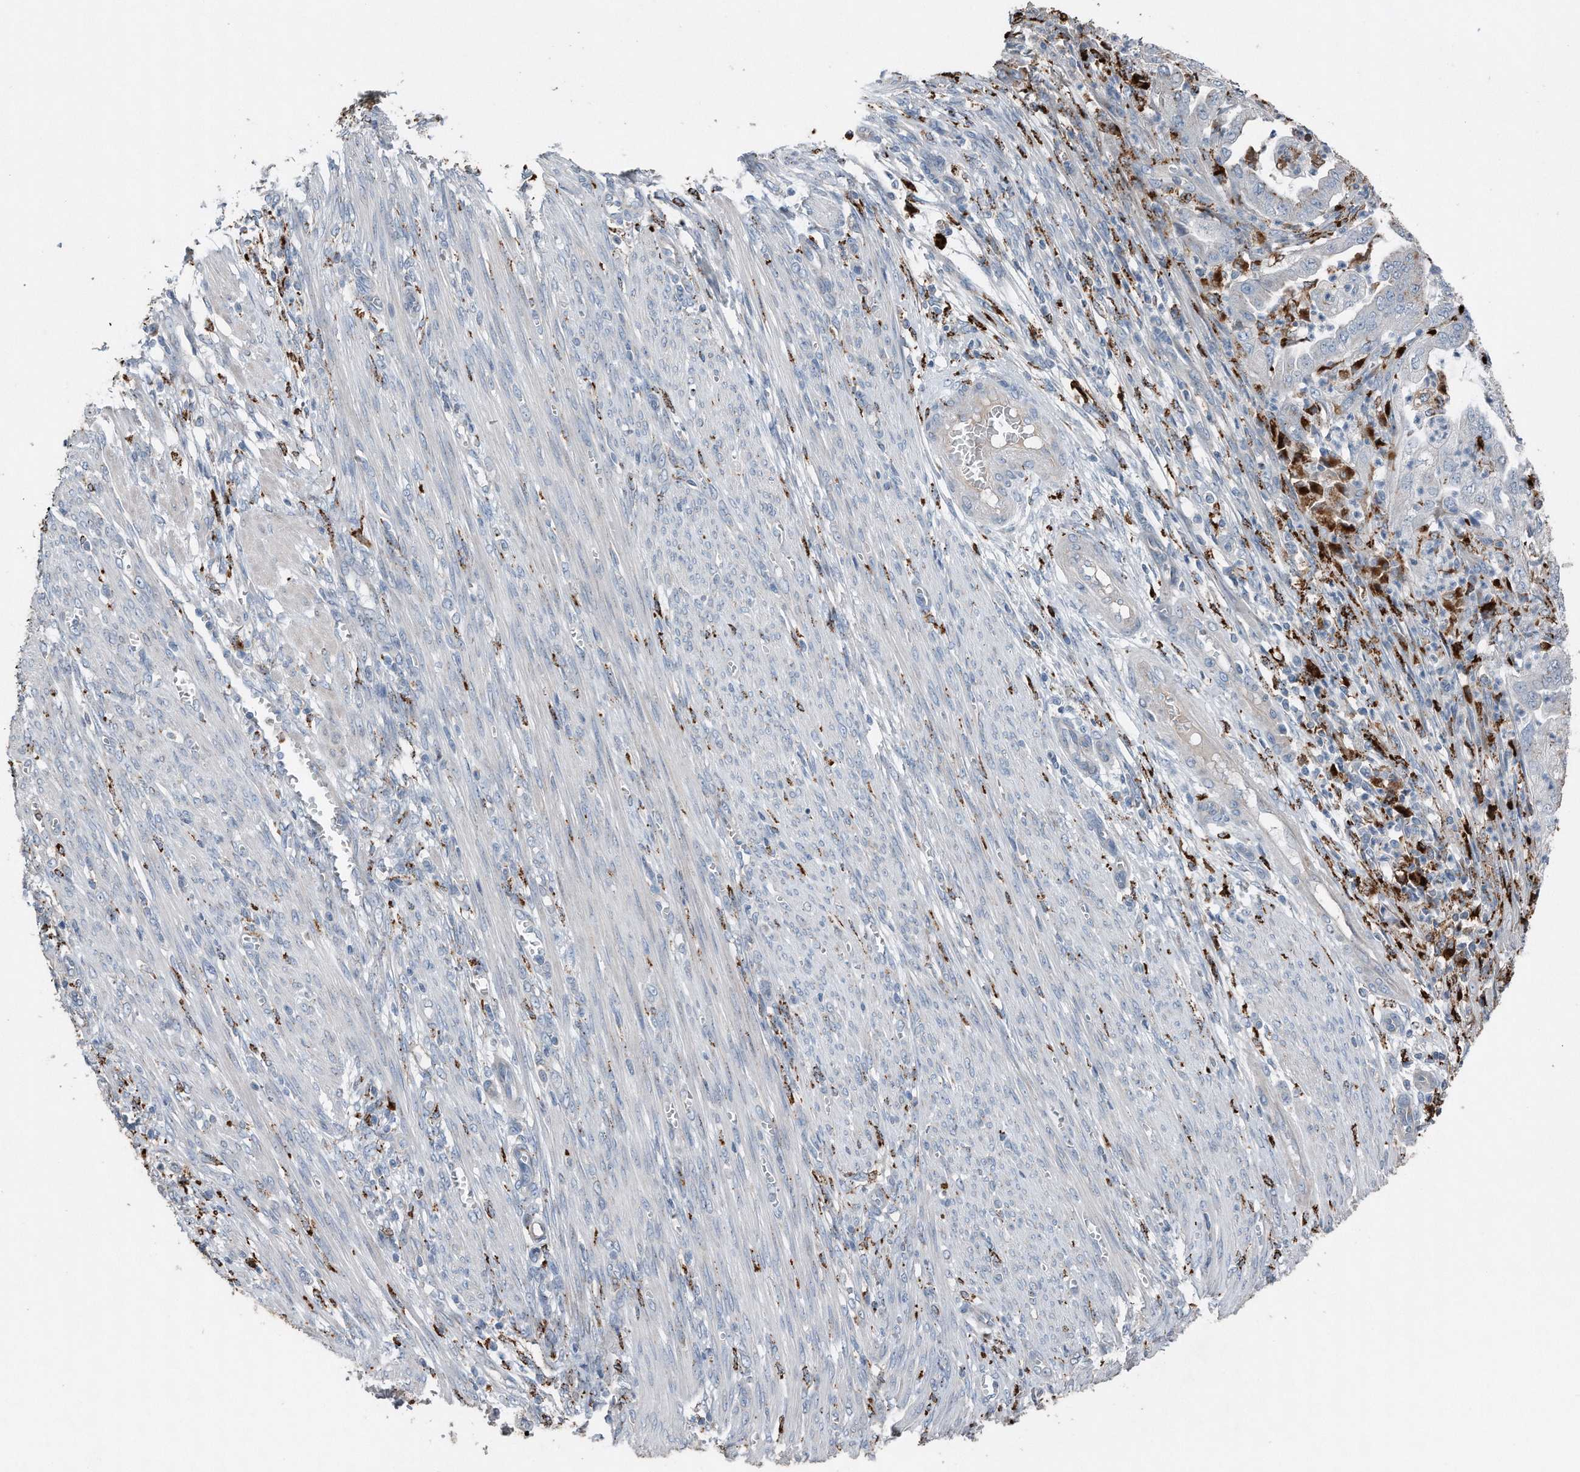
{"staining": {"intensity": "negative", "quantity": "none", "location": "none"}, "tissue": "endometrial cancer", "cell_type": "Tumor cells", "image_type": "cancer", "snomed": [{"axis": "morphology", "description": "Adenocarcinoma, NOS"}, {"axis": "topography", "description": "Endometrium"}], "caption": "High power microscopy micrograph of an immunohistochemistry photomicrograph of endometrial adenocarcinoma, revealing no significant positivity in tumor cells. (Immunohistochemistry, brightfield microscopy, high magnification).", "gene": "ZNF772", "patient": {"sex": "female", "age": 51}}